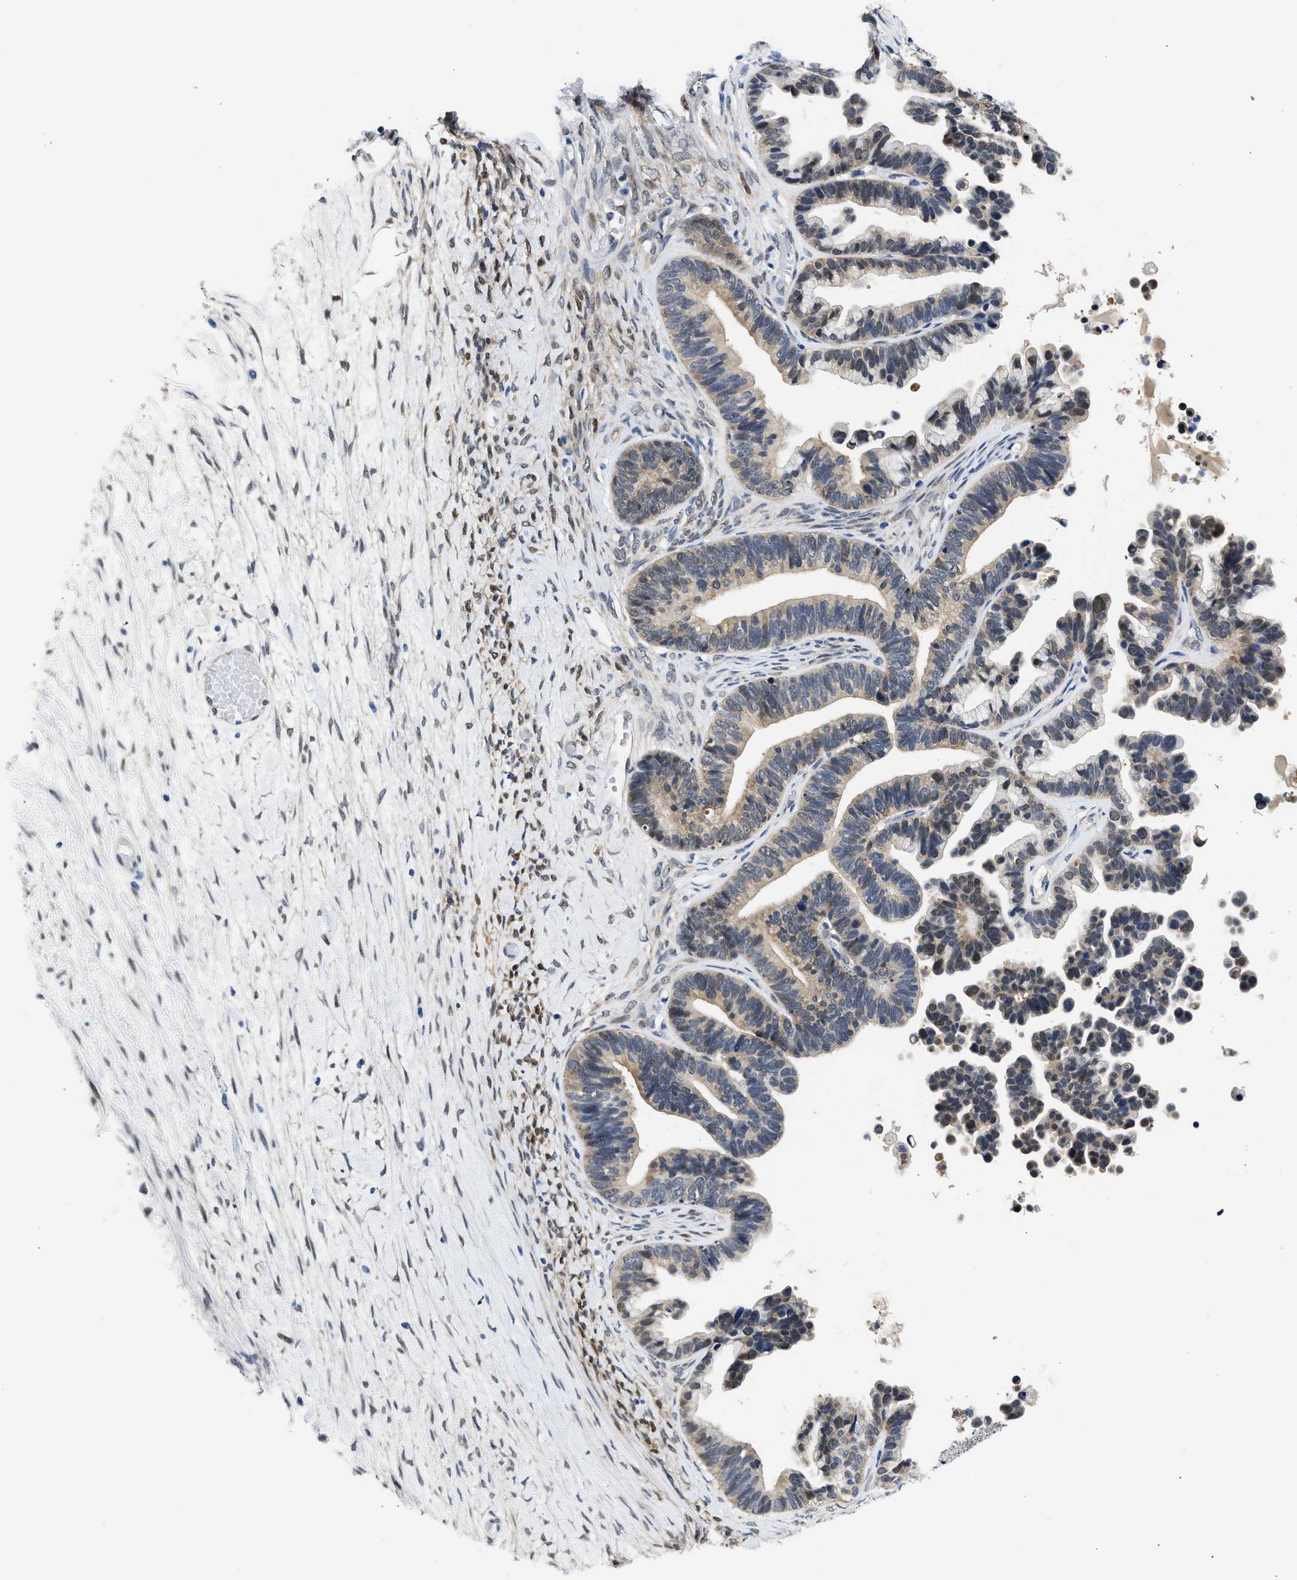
{"staining": {"intensity": "weak", "quantity": "25%-75%", "location": "cytoplasmic/membranous,nuclear"}, "tissue": "ovarian cancer", "cell_type": "Tumor cells", "image_type": "cancer", "snomed": [{"axis": "morphology", "description": "Cystadenocarcinoma, serous, NOS"}, {"axis": "topography", "description": "Ovary"}], "caption": "IHC histopathology image of human ovarian serous cystadenocarcinoma stained for a protein (brown), which exhibits low levels of weak cytoplasmic/membranous and nuclear expression in about 25%-75% of tumor cells.", "gene": "XPO5", "patient": {"sex": "female", "age": 56}}